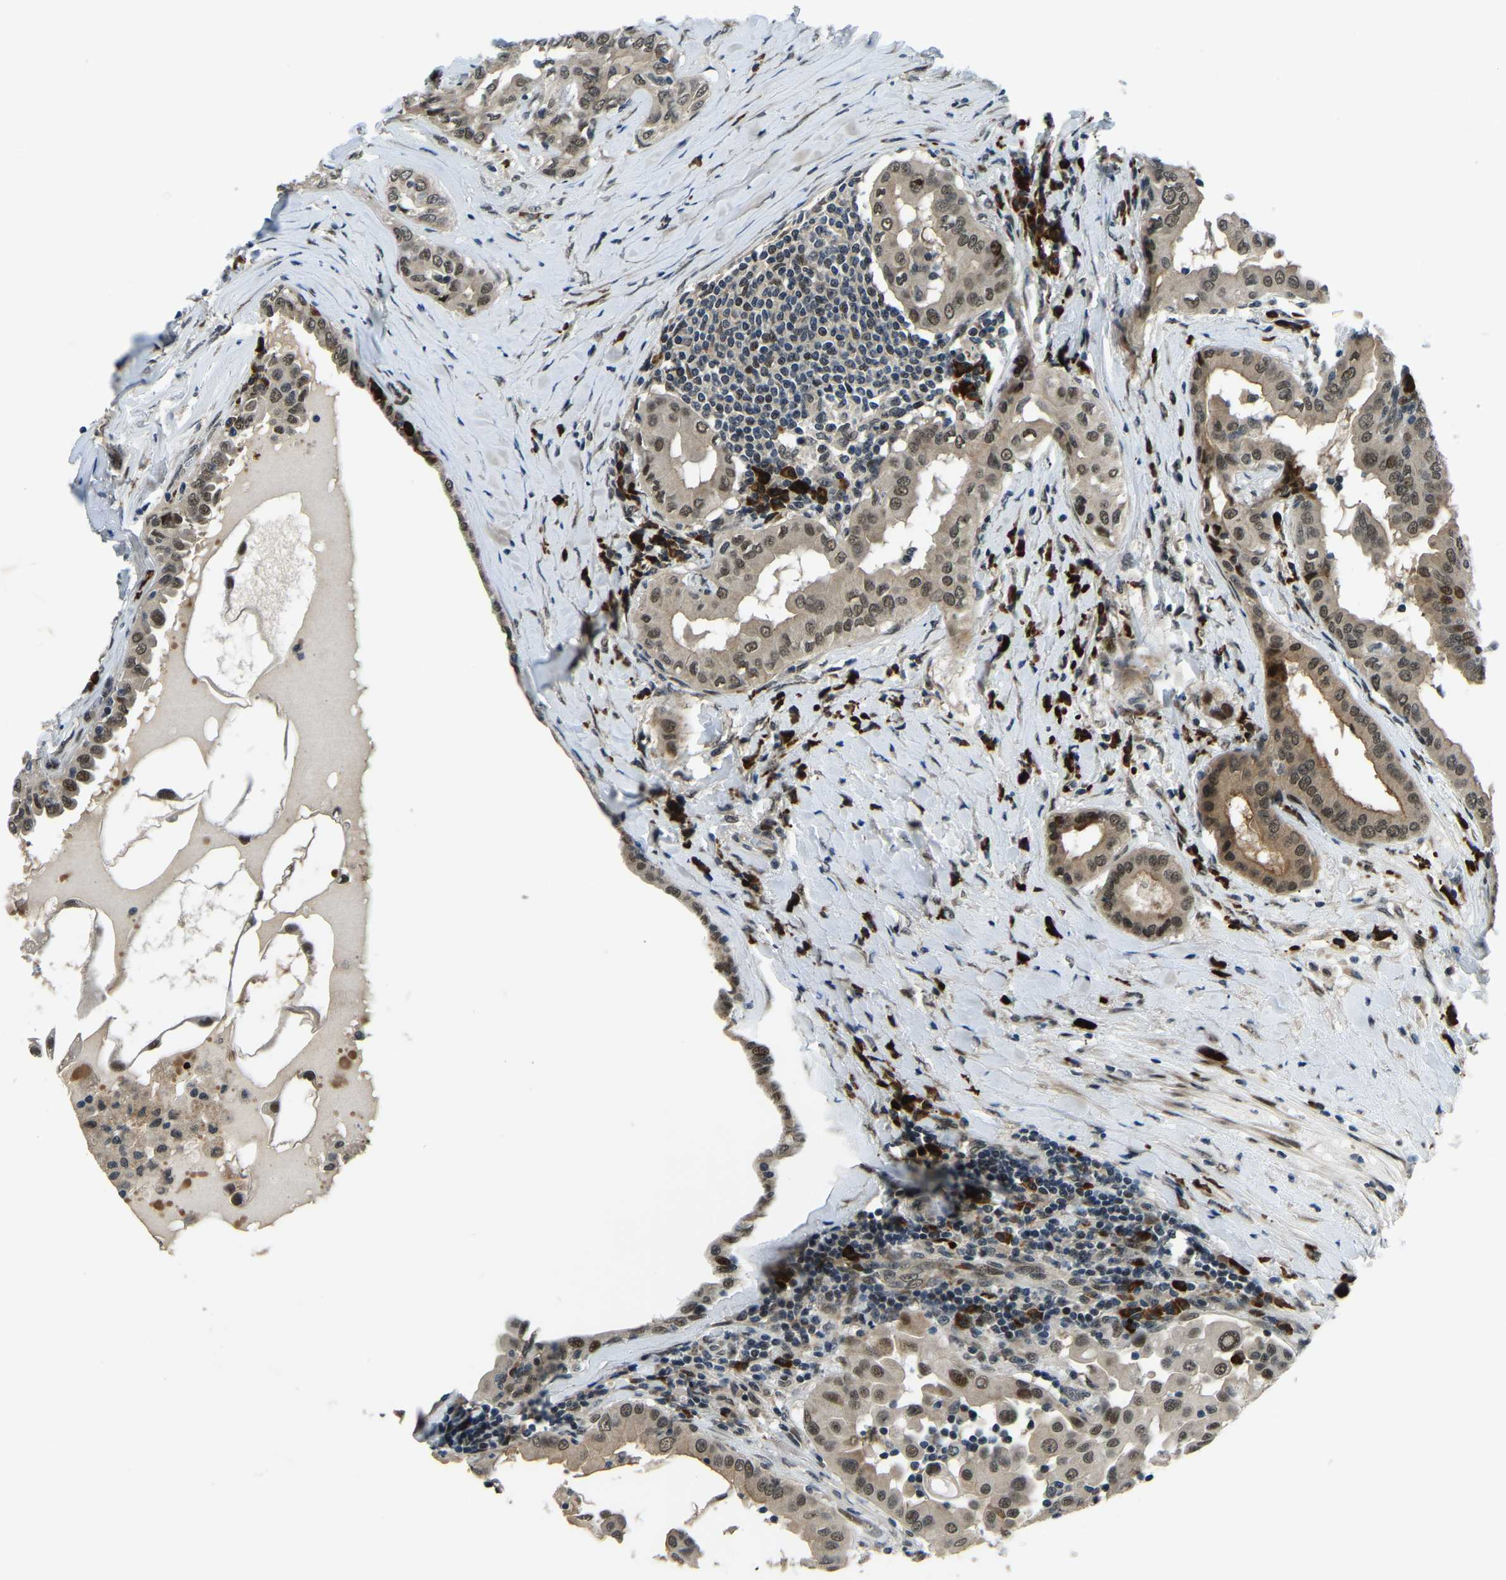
{"staining": {"intensity": "moderate", "quantity": ">75%", "location": "cytoplasmic/membranous,nuclear"}, "tissue": "thyroid cancer", "cell_type": "Tumor cells", "image_type": "cancer", "snomed": [{"axis": "morphology", "description": "Papillary adenocarcinoma, NOS"}, {"axis": "topography", "description": "Thyroid gland"}], "caption": "DAB (3,3'-diaminobenzidine) immunohistochemical staining of human thyroid cancer shows moderate cytoplasmic/membranous and nuclear protein positivity in approximately >75% of tumor cells.", "gene": "ING2", "patient": {"sex": "male", "age": 33}}